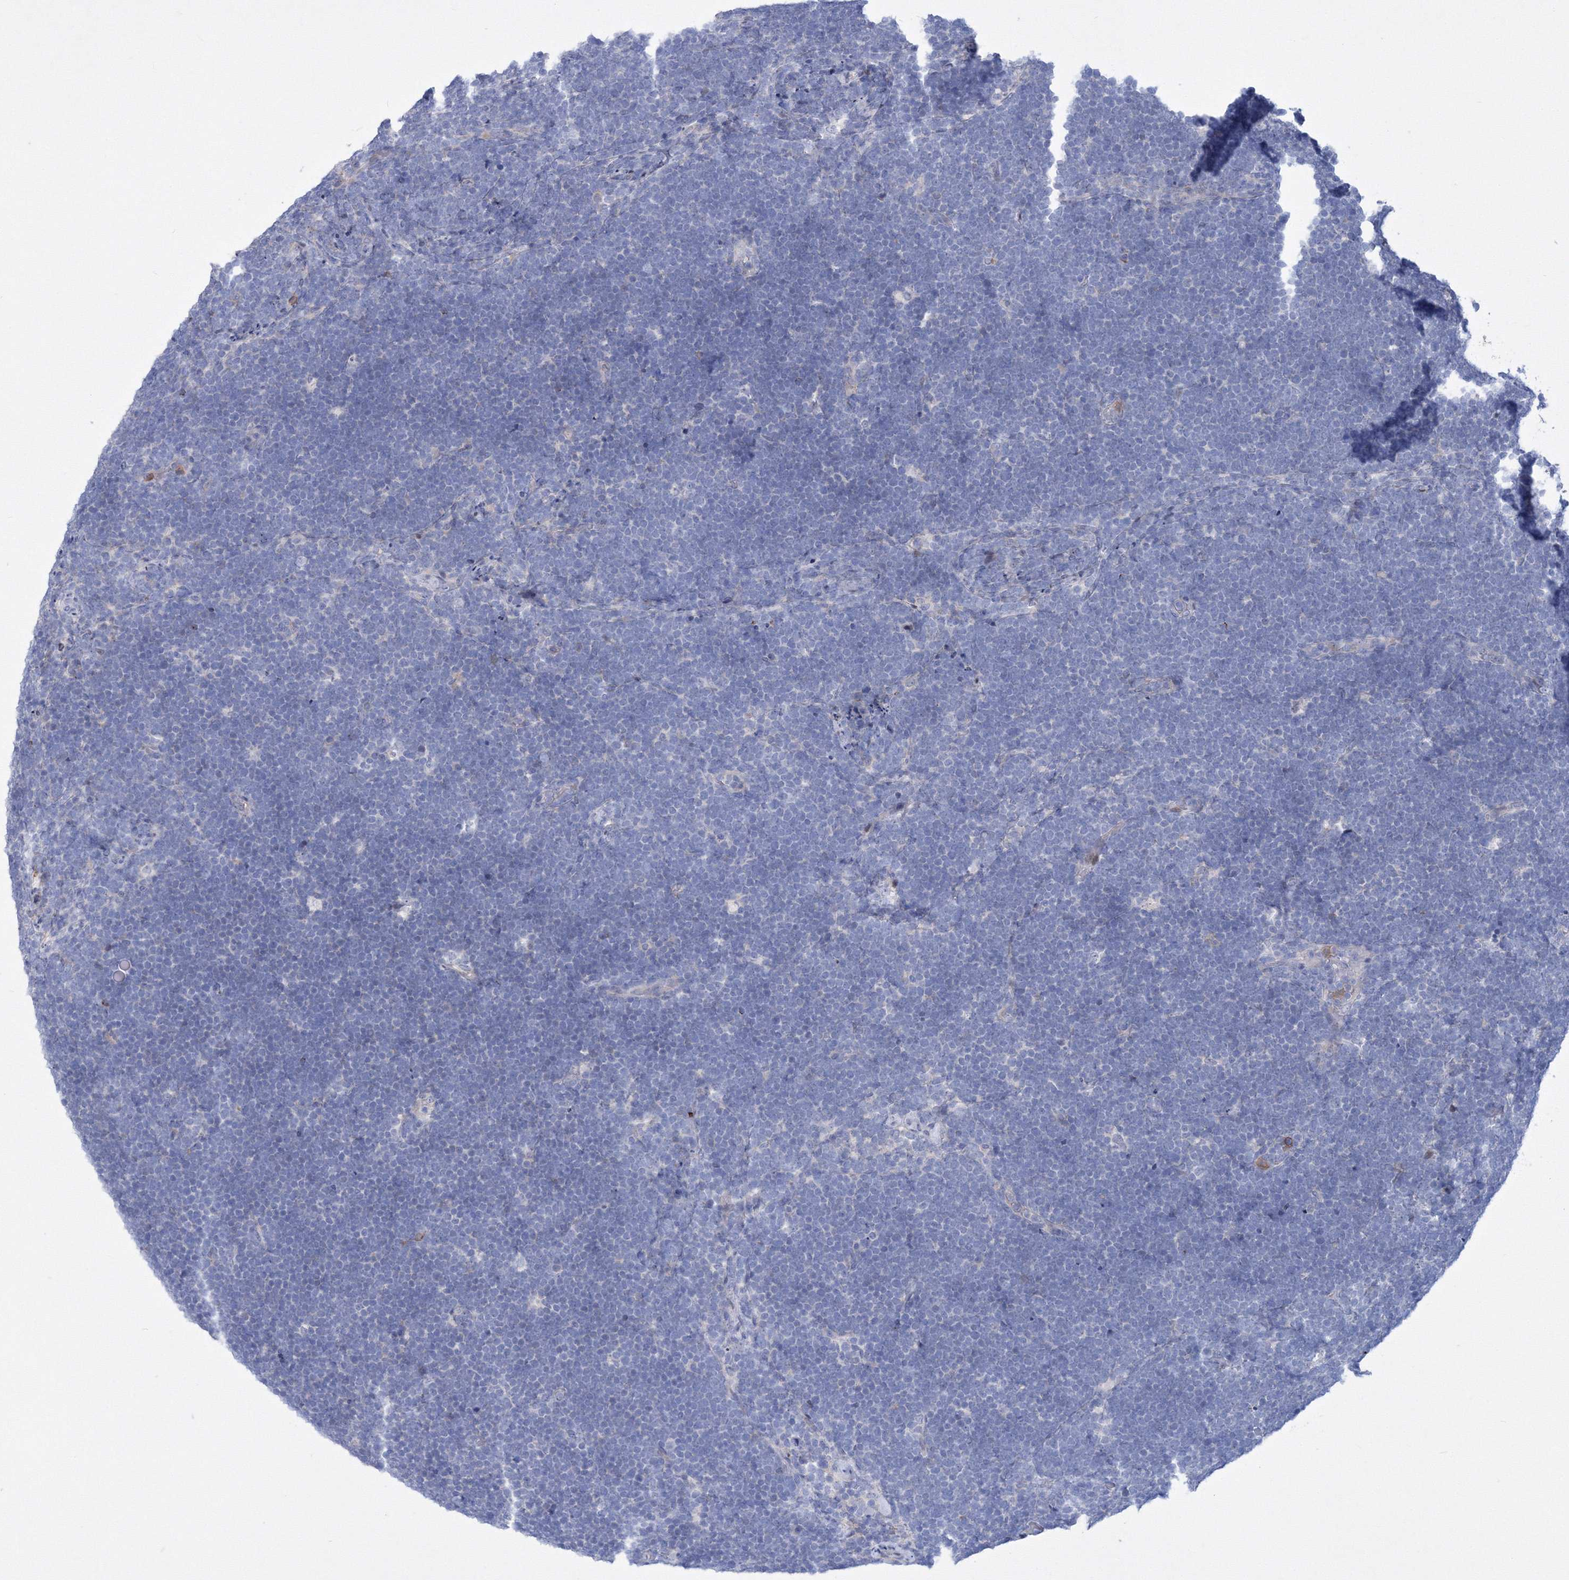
{"staining": {"intensity": "negative", "quantity": "none", "location": "none"}, "tissue": "lymphoma", "cell_type": "Tumor cells", "image_type": "cancer", "snomed": [{"axis": "morphology", "description": "Malignant lymphoma, non-Hodgkin's type, High grade"}, {"axis": "topography", "description": "Lymph node"}], "caption": "Image shows no significant protein staining in tumor cells of high-grade malignant lymphoma, non-Hodgkin's type.", "gene": "RNPEPL1", "patient": {"sex": "male", "age": 13}}